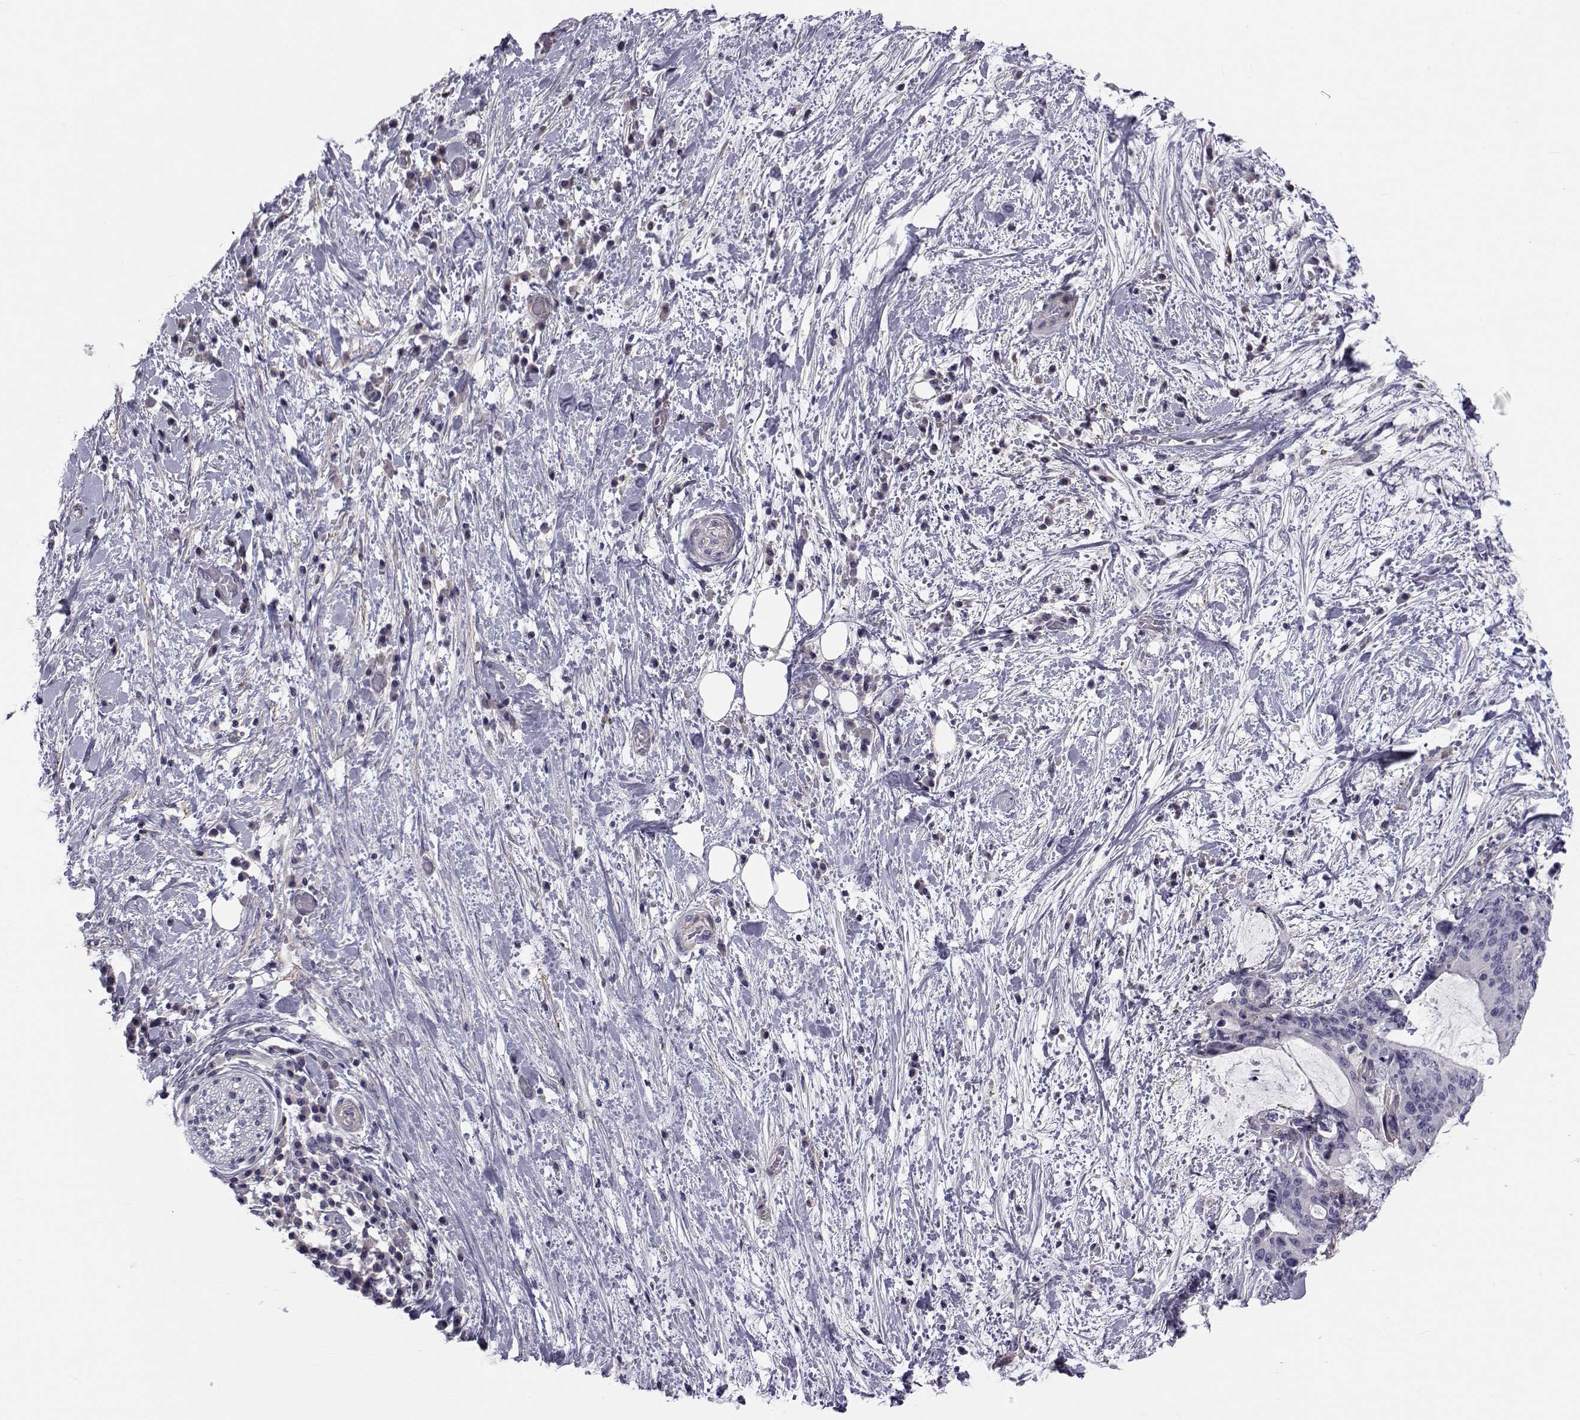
{"staining": {"intensity": "negative", "quantity": "none", "location": "none"}, "tissue": "liver cancer", "cell_type": "Tumor cells", "image_type": "cancer", "snomed": [{"axis": "morphology", "description": "Cholangiocarcinoma"}, {"axis": "topography", "description": "Liver"}], "caption": "Cholangiocarcinoma (liver) was stained to show a protein in brown. There is no significant expression in tumor cells.", "gene": "LRRC27", "patient": {"sex": "female", "age": 73}}